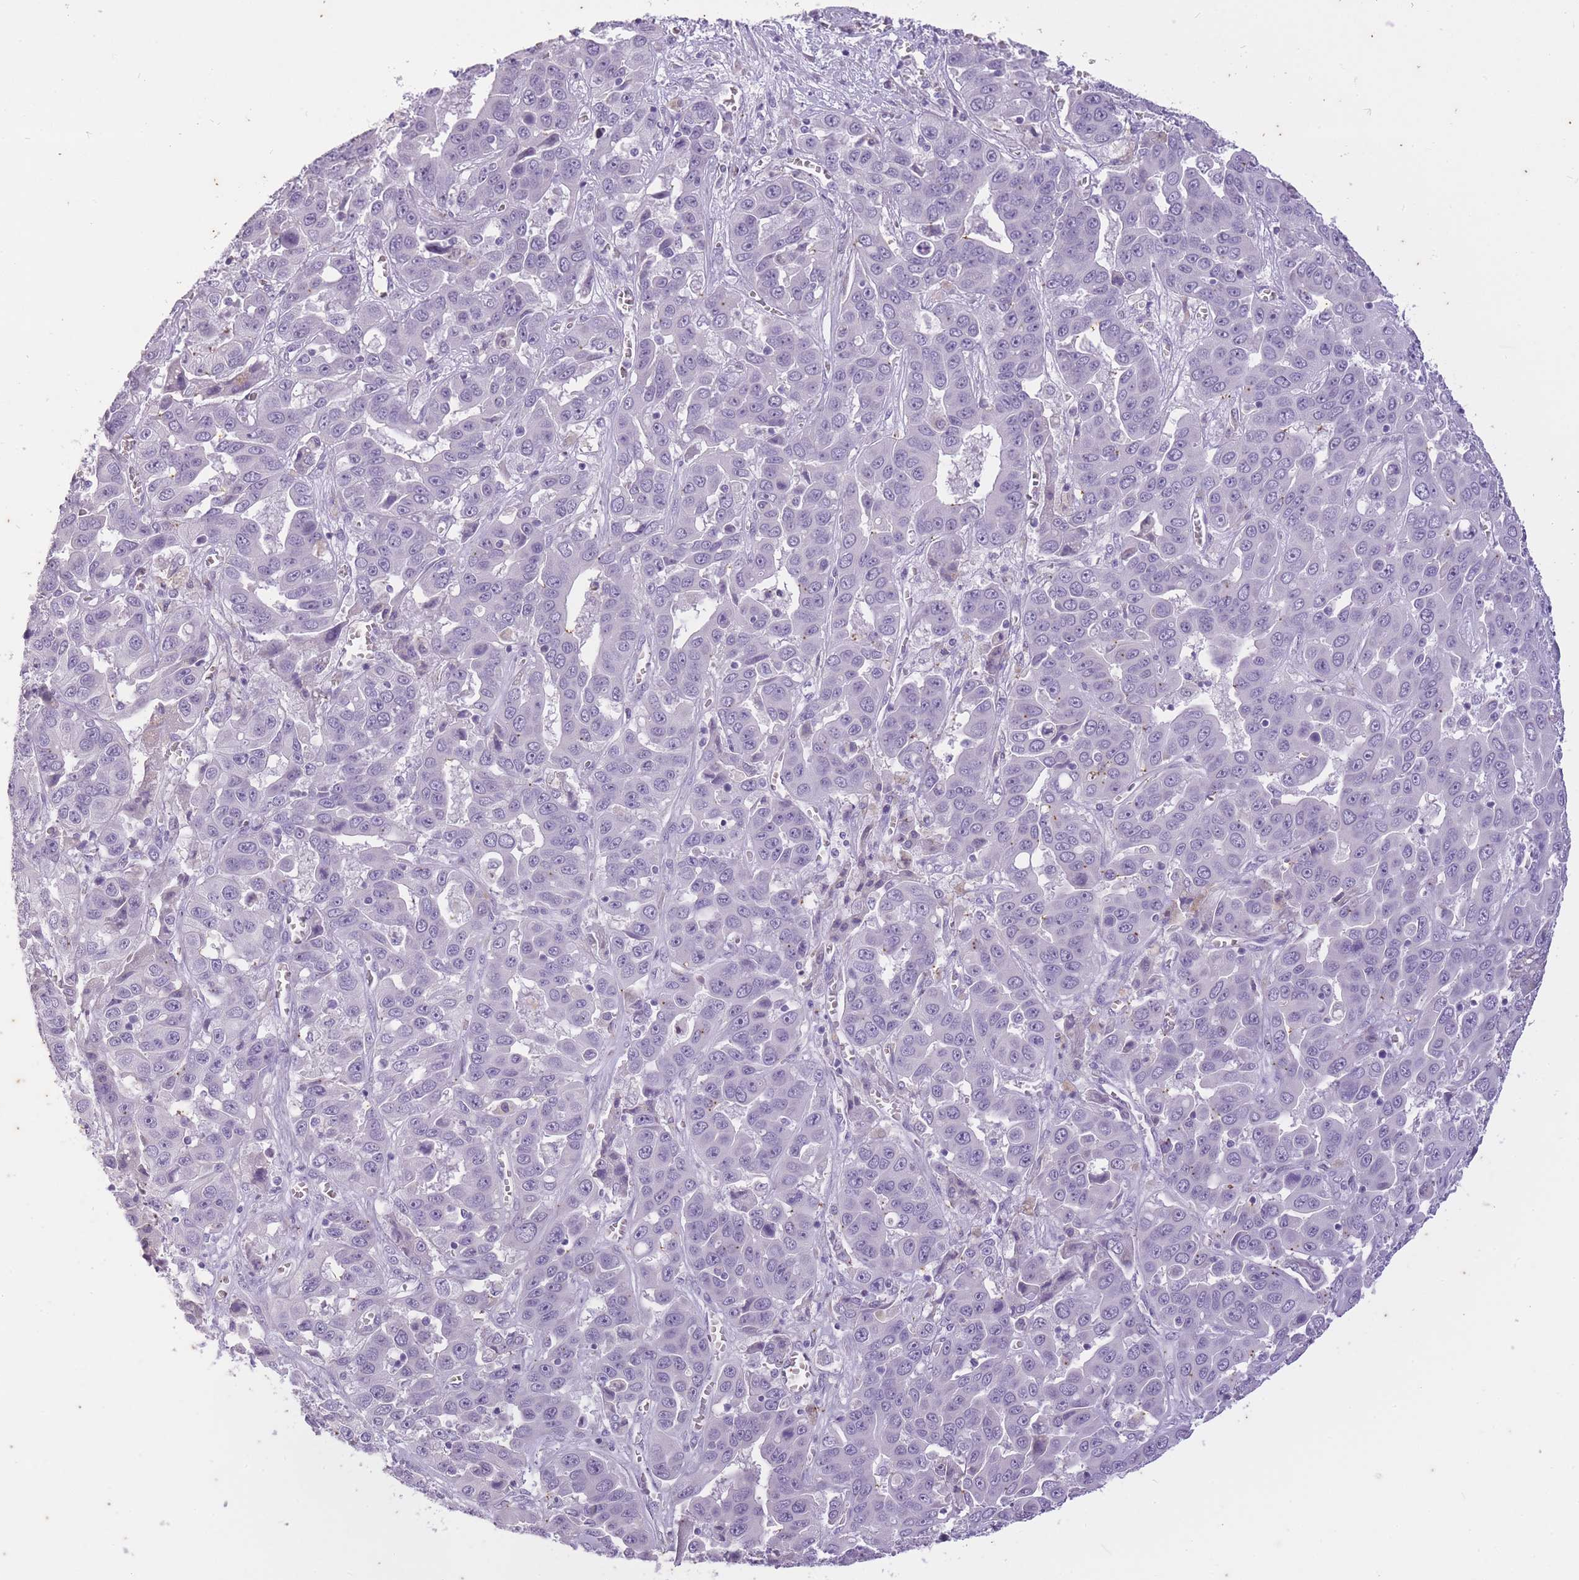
{"staining": {"intensity": "negative", "quantity": "none", "location": "none"}, "tissue": "liver cancer", "cell_type": "Tumor cells", "image_type": "cancer", "snomed": [{"axis": "morphology", "description": "Cholangiocarcinoma"}, {"axis": "topography", "description": "Liver"}], "caption": "An image of liver cholangiocarcinoma stained for a protein demonstrates no brown staining in tumor cells.", "gene": "CNTNAP3", "patient": {"sex": "female", "age": 52}}